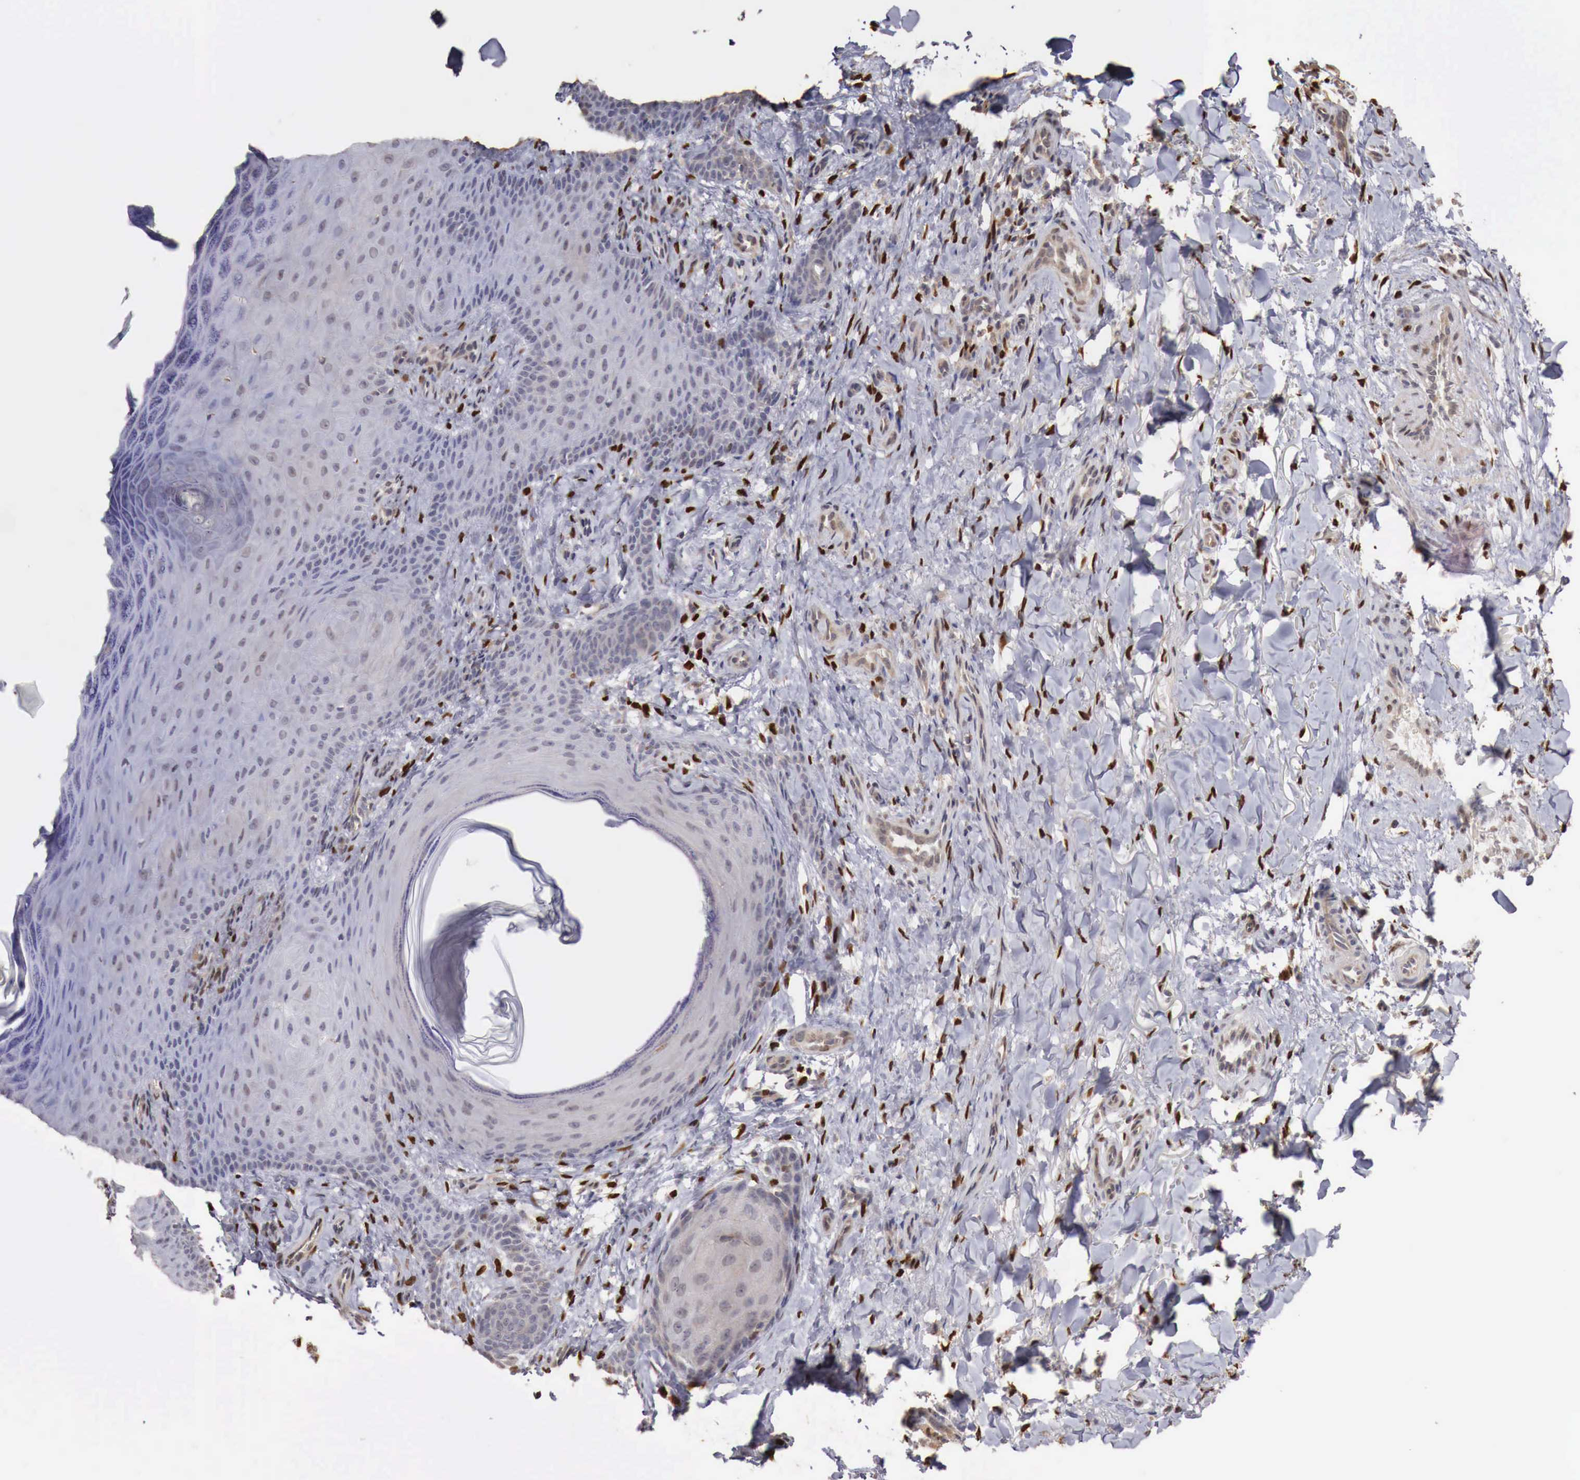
{"staining": {"intensity": "negative", "quantity": "none", "location": "none"}, "tissue": "skin cancer", "cell_type": "Tumor cells", "image_type": "cancer", "snomed": [{"axis": "morphology", "description": "Normal tissue, NOS"}, {"axis": "morphology", "description": "Basal cell carcinoma"}, {"axis": "topography", "description": "Skin"}], "caption": "Photomicrograph shows no significant protein positivity in tumor cells of basal cell carcinoma (skin). (DAB immunohistochemistry with hematoxylin counter stain).", "gene": "KHDRBS2", "patient": {"sex": "male", "age": 81}}